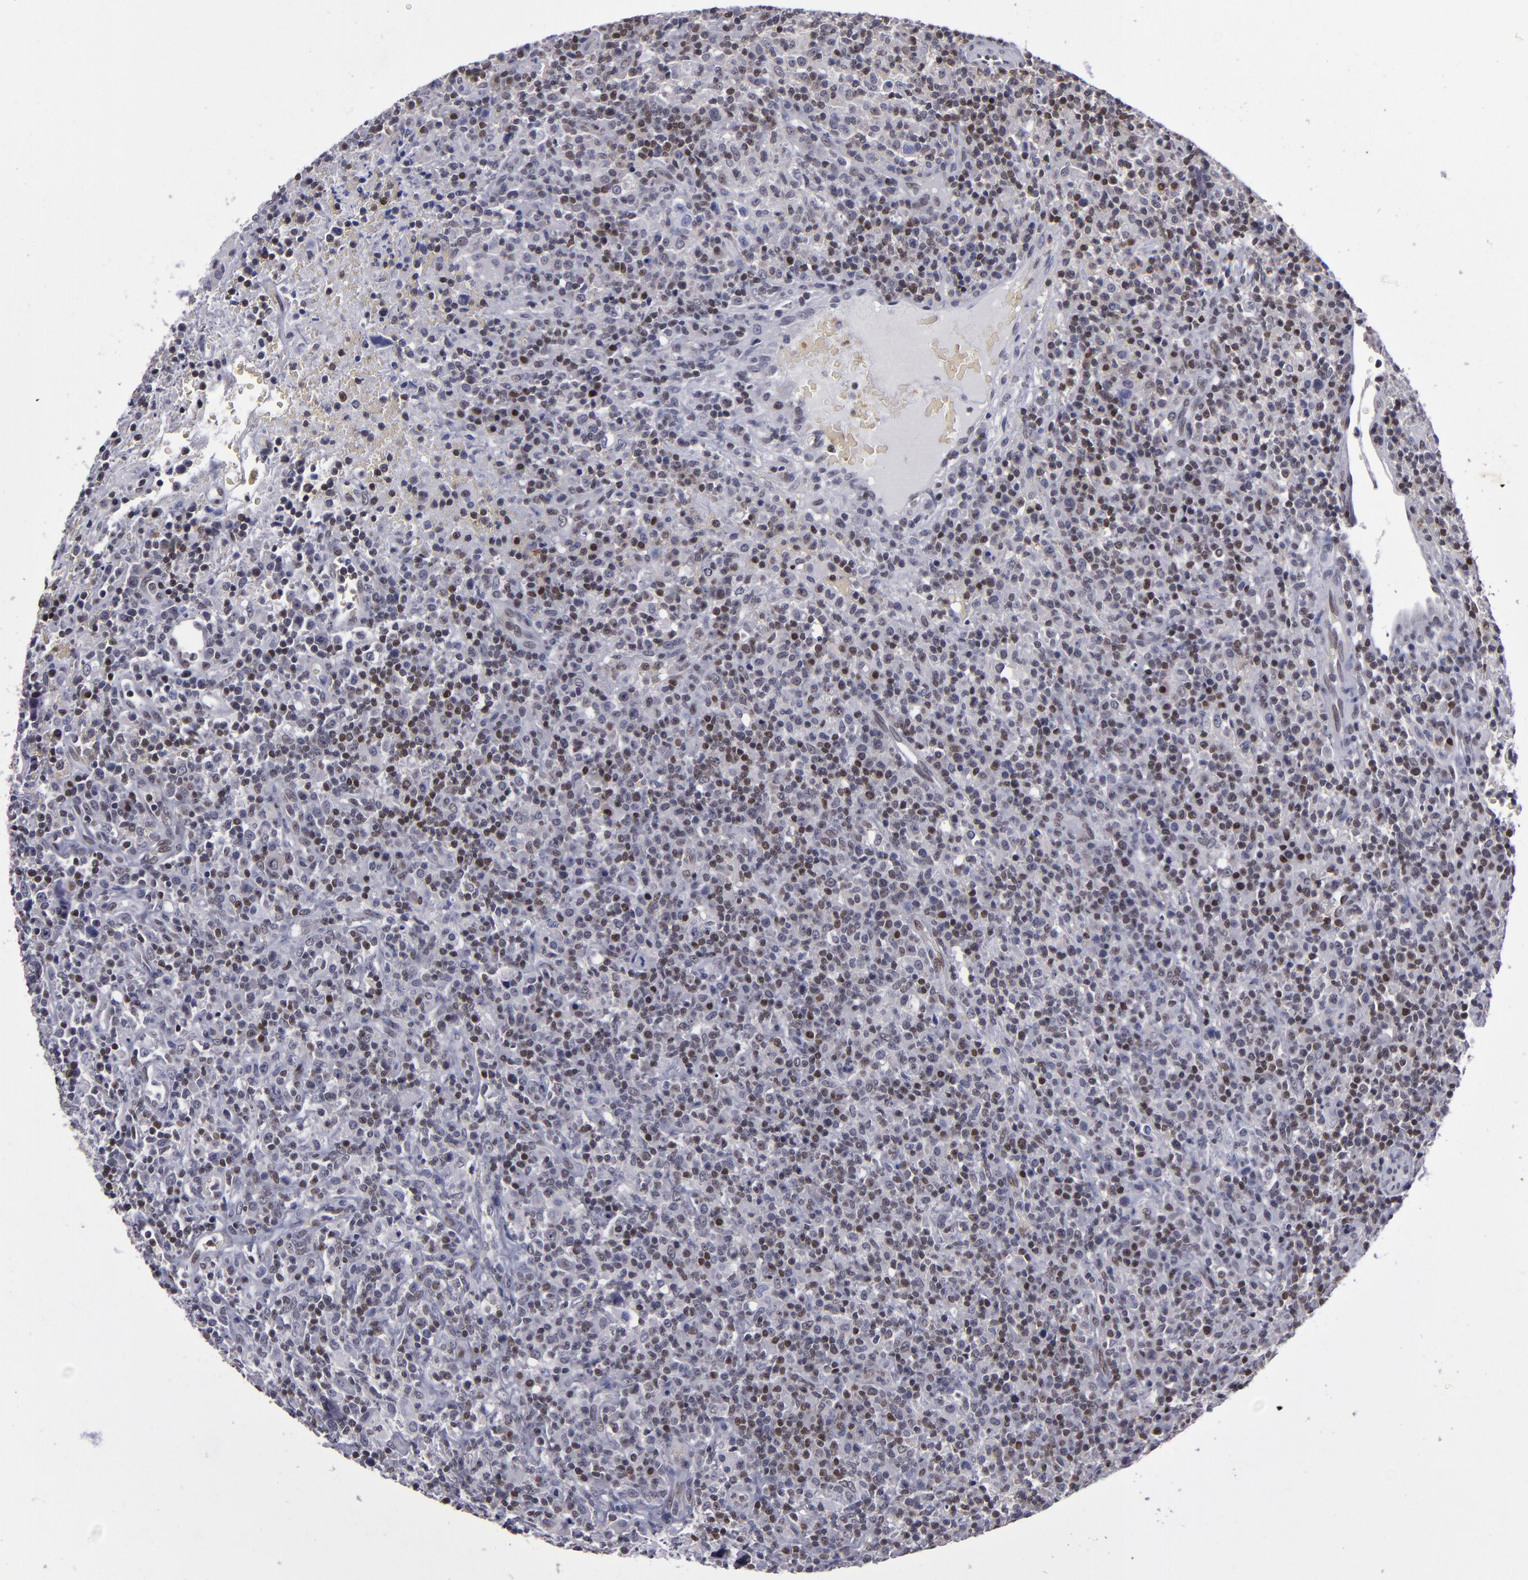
{"staining": {"intensity": "moderate", "quantity": "<25%", "location": "nuclear"}, "tissue": "lymphoma", "cell_type": "Tumor cells", "image_type": "cancer", "snomed": [{"axis": "morphology", "description": "Hodgkin's disease, NOS"}, {"axis": "topography", "description": "Lymph node"}], "caption": "Tumor cells demonstrate low levels of moderate nuclear staining in approximately <25% of cells in lymphoma.", "gene": "MGMT", "patient": {"sex": "male", "age": 65}}